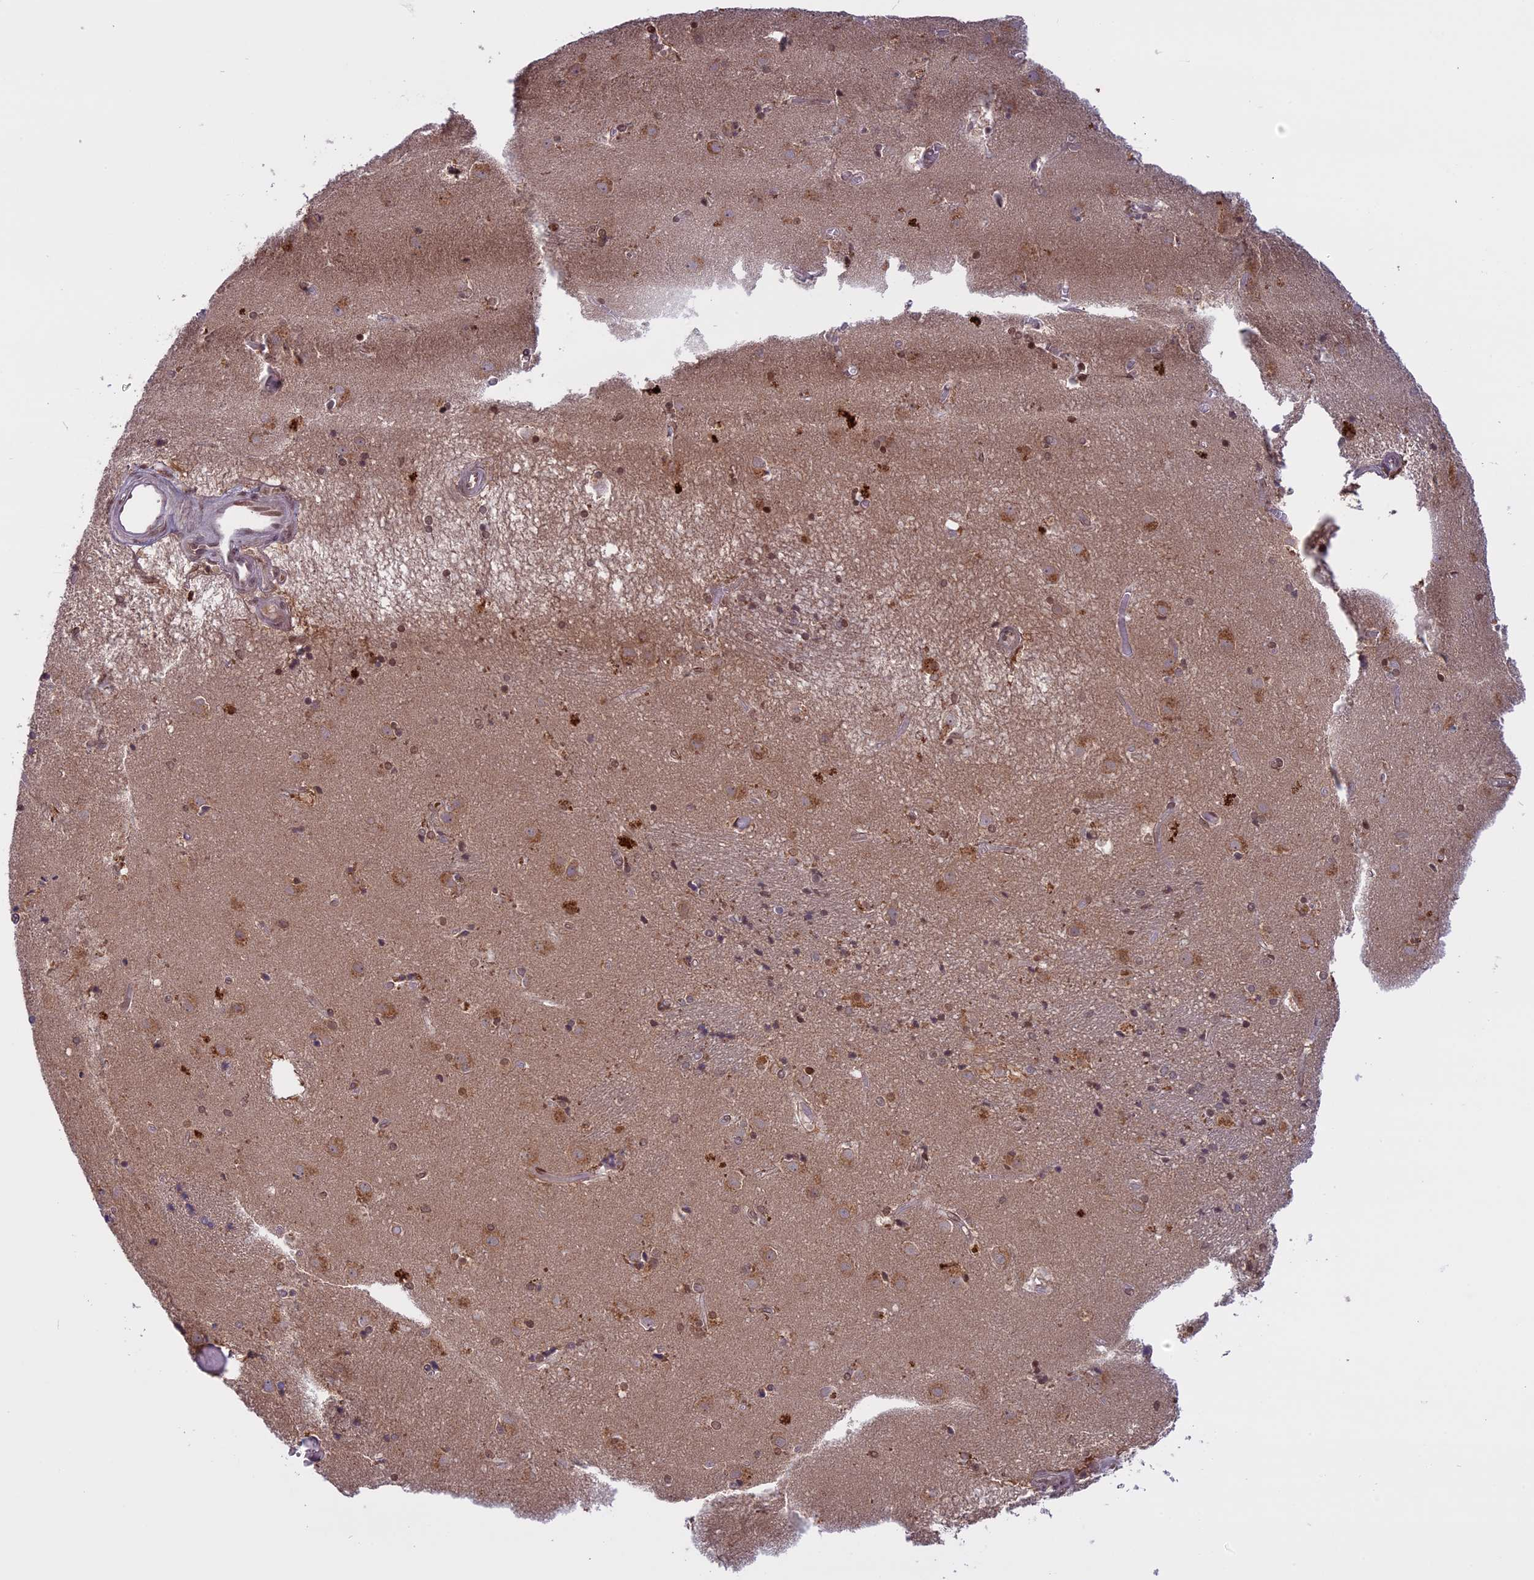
{"staining": {"intensity": "weak", "quantity": "25%-75%", "location": "cytoplasmic/membranous"}, "tissue": "caudate", "cell_type": "Glial cells", "image_type": "normal", "snomed": [{"axis": "morphology", "description": "Normal tissue, NOS"}, {"axis": "topography", "description": "Lateral ventricle wall"}], "caption": "Immunohistochemical staining of normal human caudate exhibits 25%-75% levels of weak cytoplasmic/membranous protein staining in approximately 25%-75% of glial cells.", "gene": "DCTN5", "patient": {"sex": "male", "age": 70}}